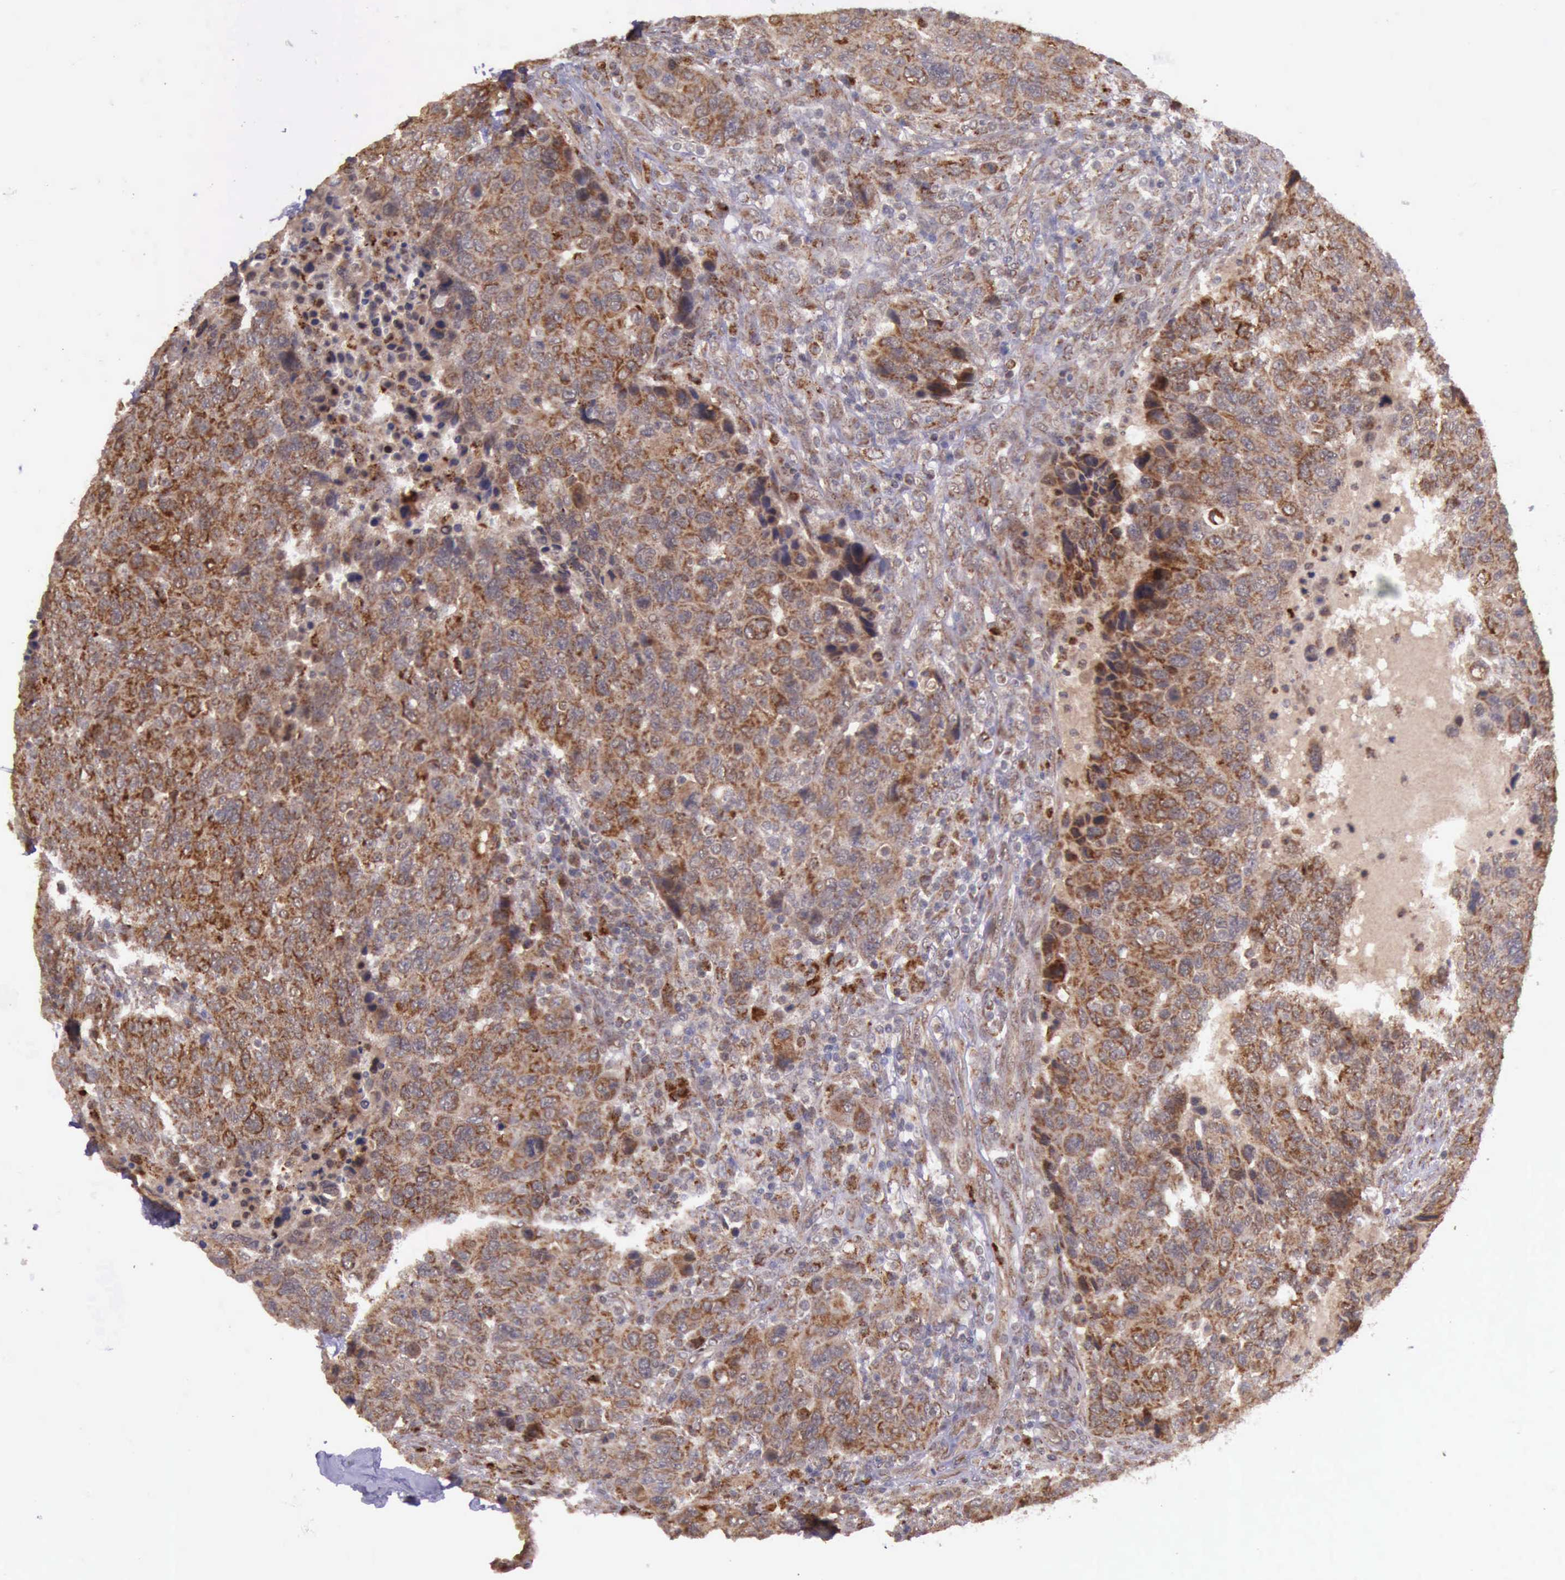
{"staining": {"intensity": "strong", "quantity": ">75%", "location": "cytoplasmic/membranous"}, "tissue": "breast cancer", "cell_type": "Tumor cells", "image_type": "cancer", "snomed": [{"axis": "morphology", "description": "Duct carcinoma"}, {"axis": "topography", "description": "Breast"}], "caption": "Immunohistochemical staining of human breast cancer (intraductal carcinoma) reveals high levels of strong cytoplasmic/membranous expression in about >75% of tumor cells. (DAB (3,3'-diaminobenzidine) = brown stain, brightfield microscopy at high magnification).", "gene": "ARMCX3", "patient": {"sex": "female", "age": 37}}